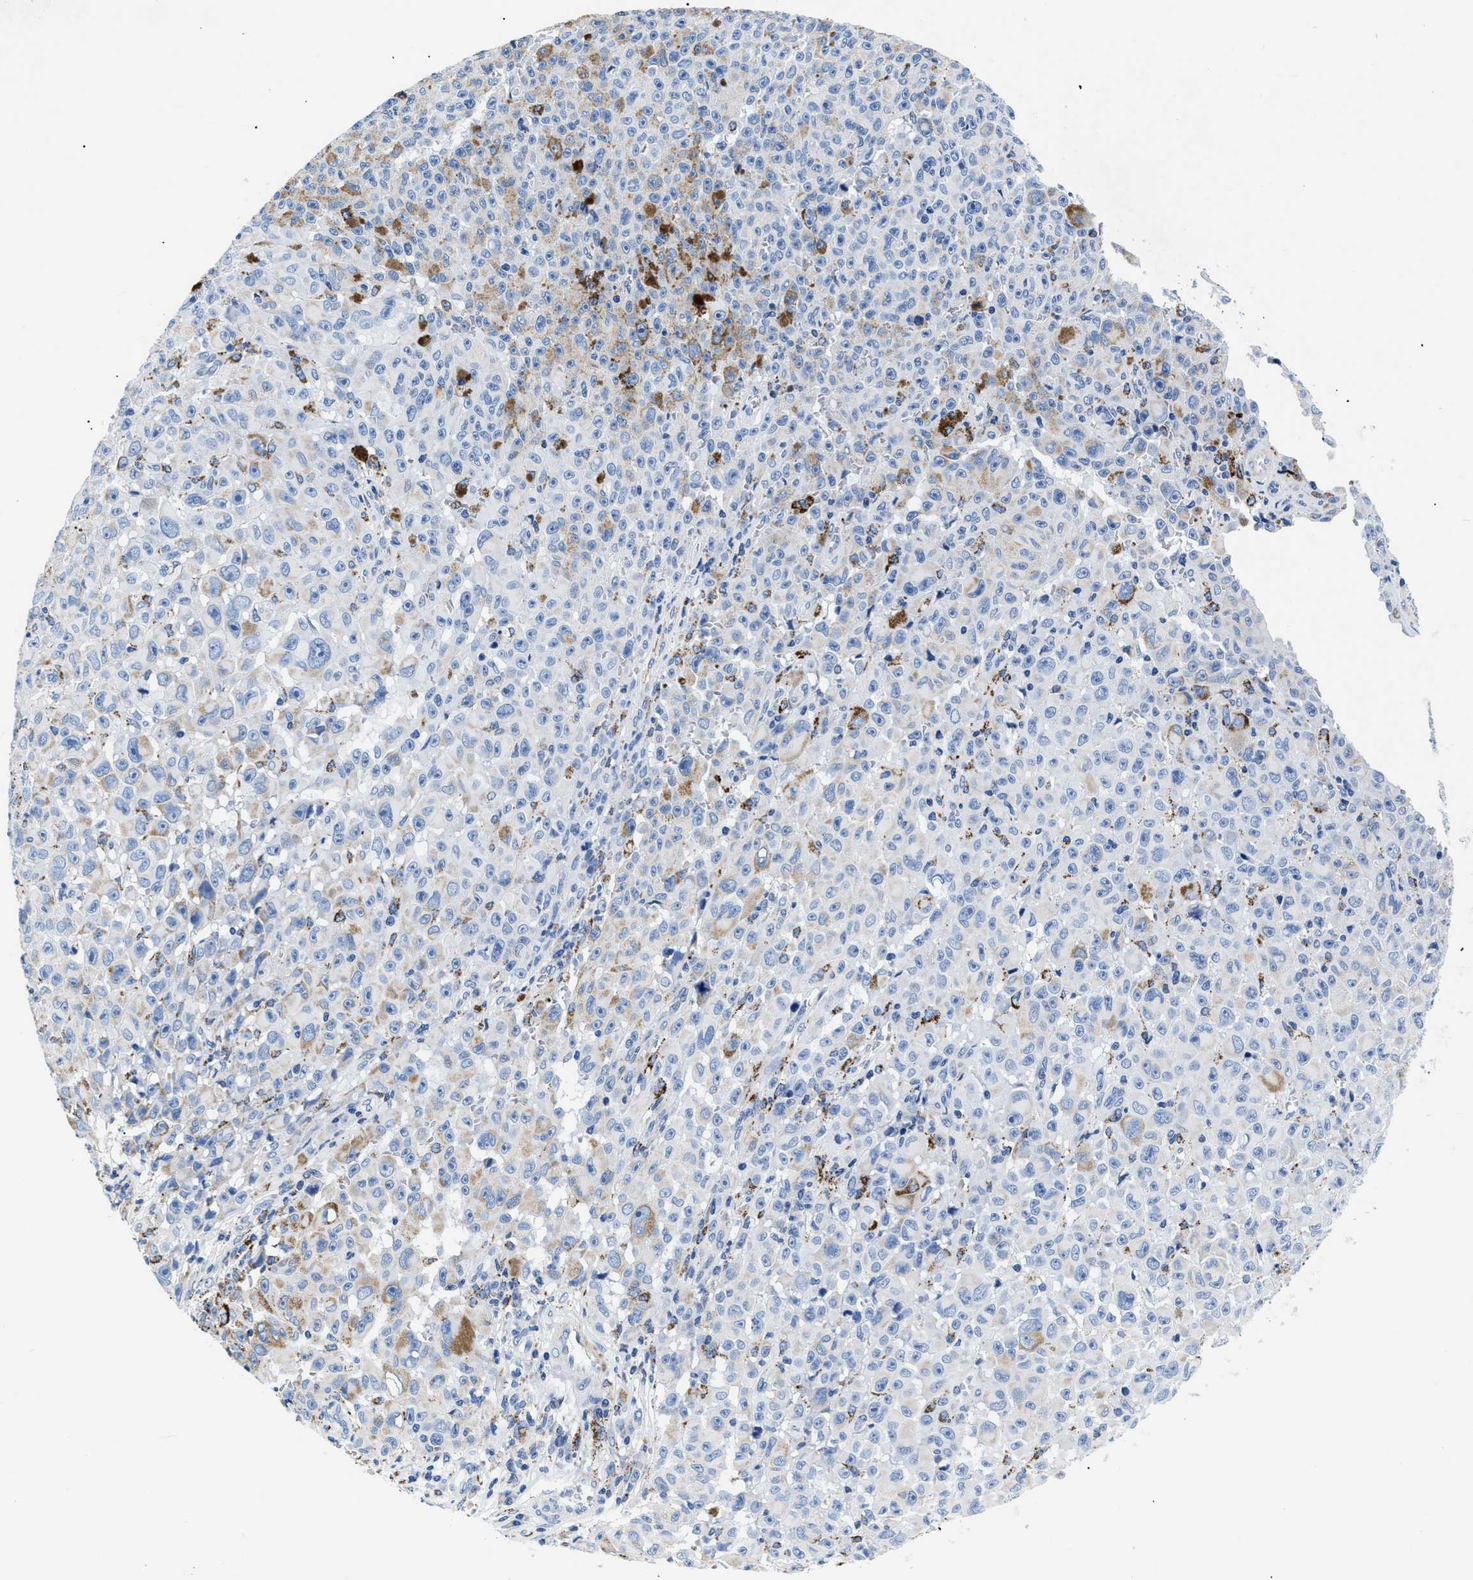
{"staining": {"intensity": "weak", "quantity": "<25%", "location": "cytoplasmic/membranous"}, "tissue": "melanoma", "cell_type": "Tumor cells", "image_type": "cancer", "snomed": [{"axis": "morphology", "description": "Malignant melanoma, NOS"}, {"axis": "topography", "description": "Skin"}], "caption": "DAB (3,3'-diaminobenzidine) immunohistochemical staining of human malignant melanoma shows no significant positivity in tumor cells.", "gene": "GPR149", "patient": {"sex": "female", "age": 82}}